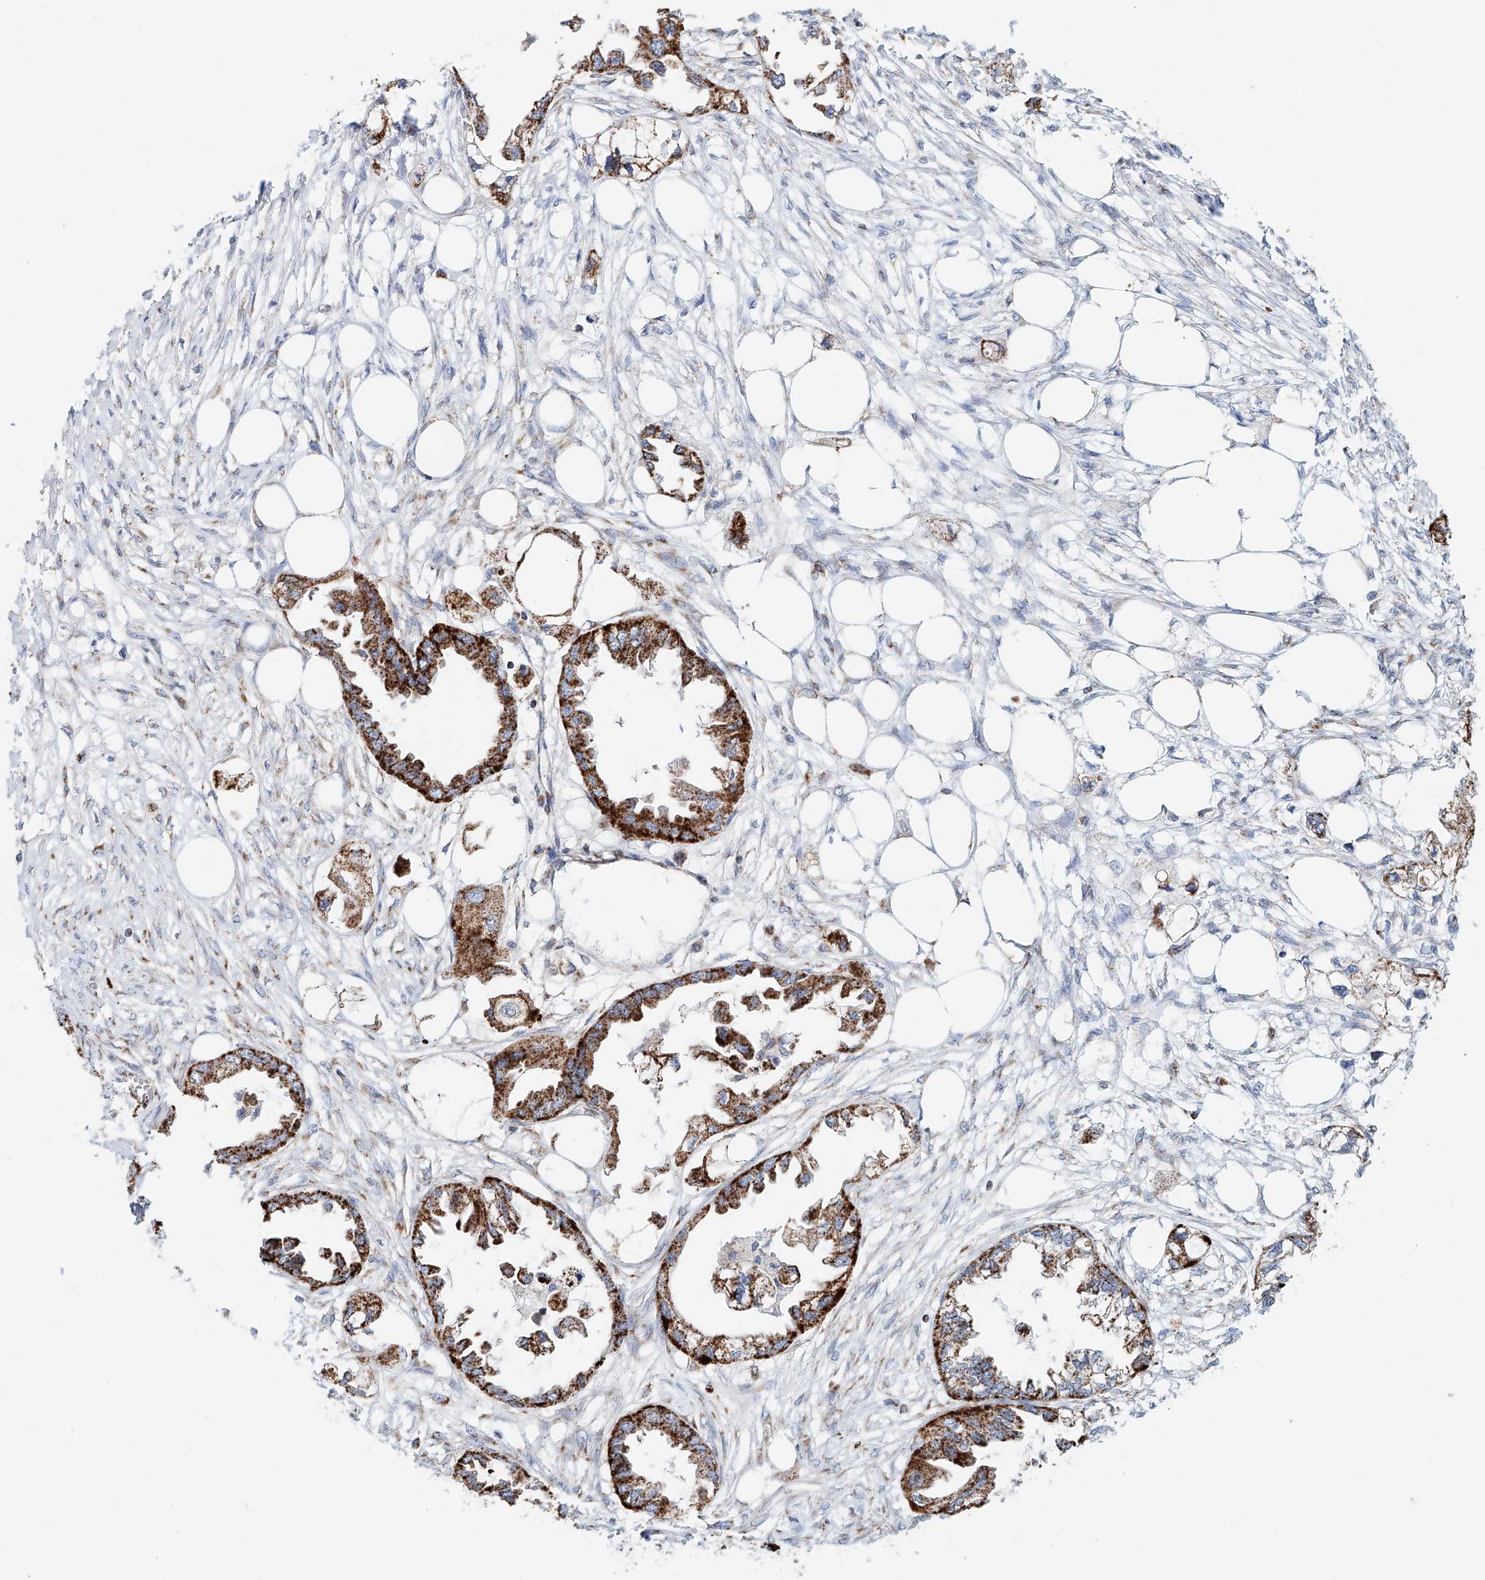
{"staining": {"intensity": "strong", "quantity": ">75%", "location": "cytoplasmic/membranous"}, "tissue": "endometrial cancer", "cell_type": "Tumor cells", "image_type": "cancer", "snomed": [{"axis": "morphology", "description": "Adenocarcinoma, NOS"}, {"axis": "morphology", "description": "Adenocarcinoma, metastatic, NOS"}, {"axis": "topography", "description": "Adipose tissue"}, {"axis": "topography", "description": "Endometrium"}], "caption": "IHC micrograph of human endometrial cancer stained for a protein (brown), which shows high levels of strong cytoplasmic/membranous positivity in approximately >75% of tumor cells.", "gene": "CARD10", "patient": {"sex": "female", "age": 67}}